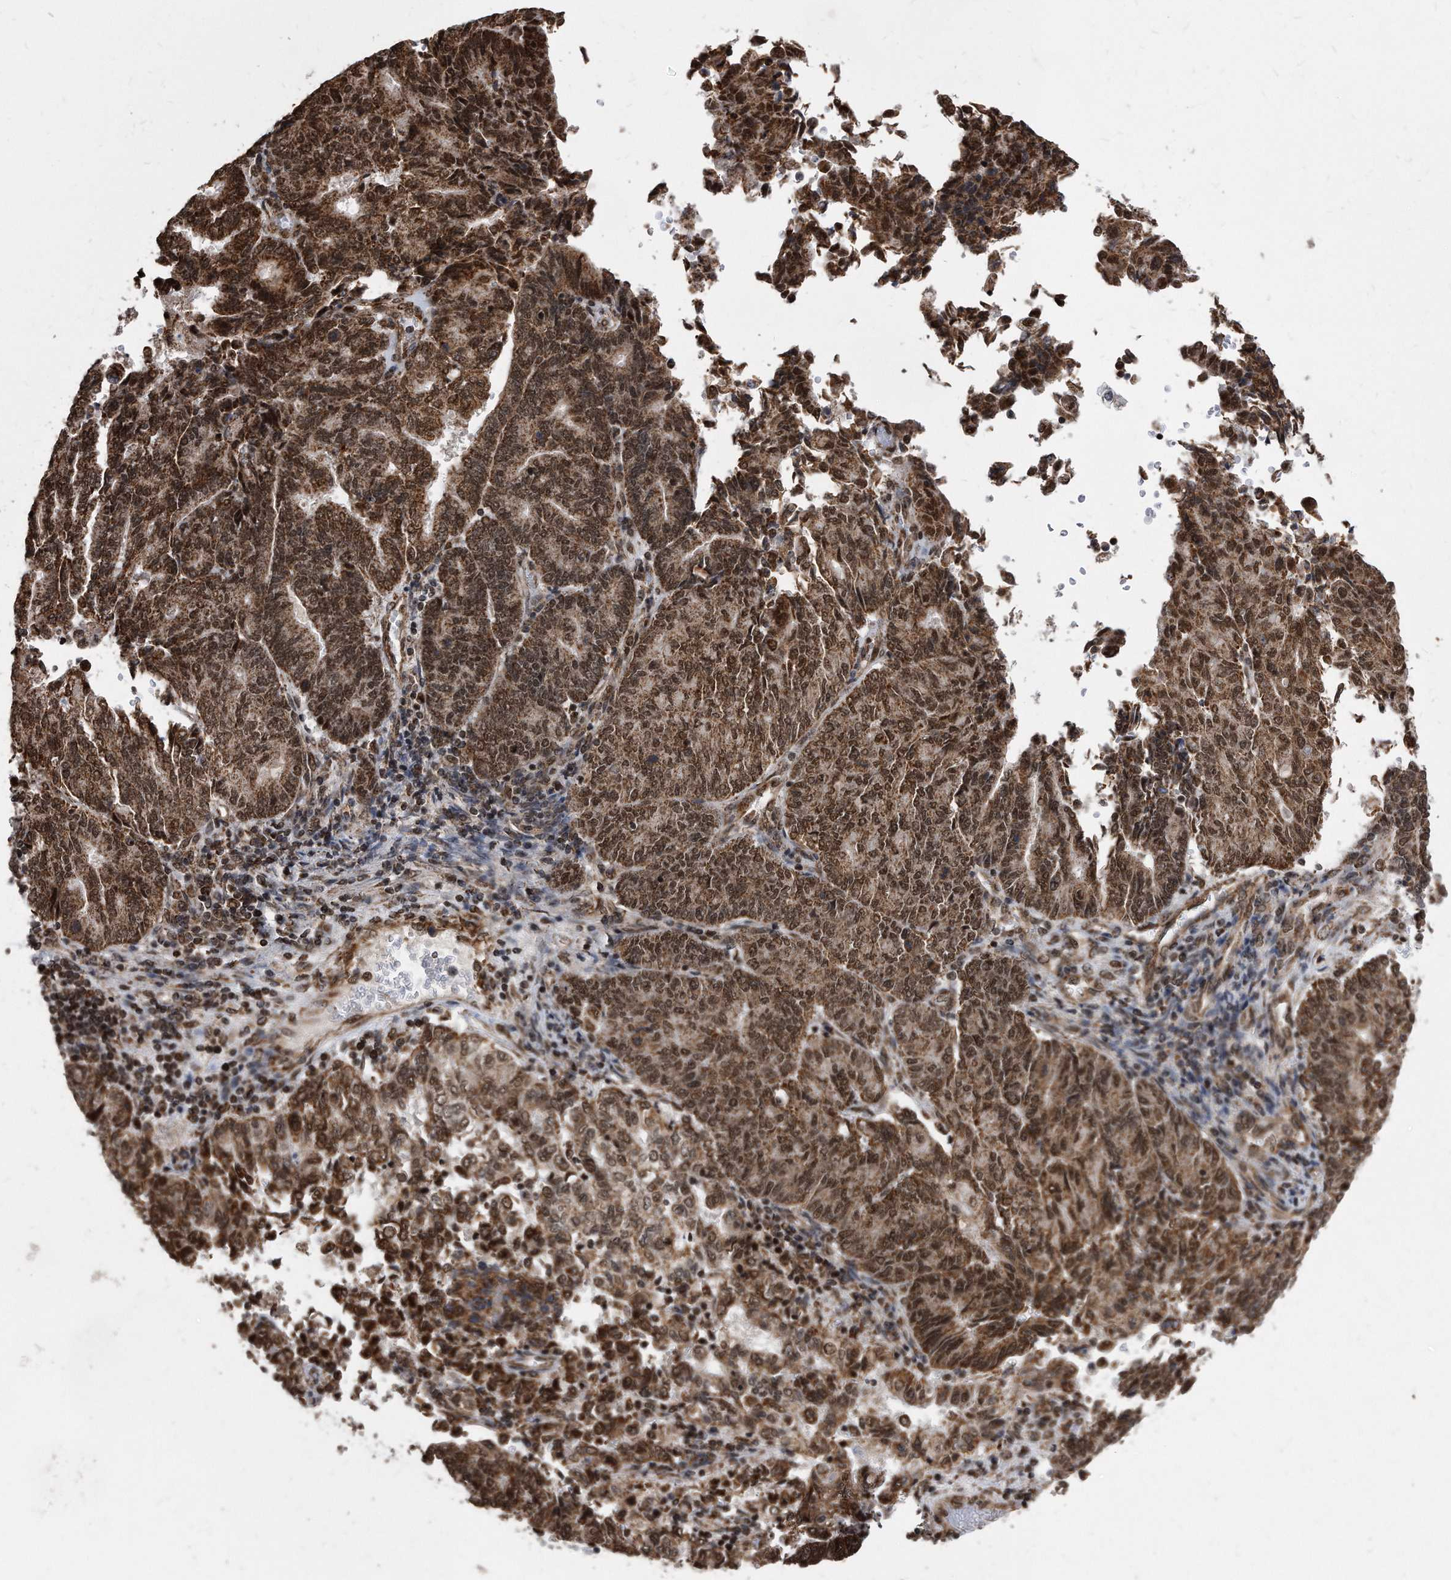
{"staining": {"intensity": "strong", "quantity": ">75%", "location": "cytoplasmic/membranous,nuclear"}, "tissue": "endometrial cancer", "cell_type": "Tumor cells", "image_type": "cancer", "snomed": [{"axis": "morphology", "description": "Adenocarcinoma, NOS"}, {"axis": "topography", "description": "Endometrium"}], "caption": "Brown immunohistochemical staining in endometrial cancer (adenocarcinoma) reveals strong cytoplasmic/membranous and nuclear expression in approximately >75% of tumor cells. (Brightfield microscopy of DAB IHC at high magnification).", "gene": "DUSP22", "patient": {"sex": "female", "age": 80}}